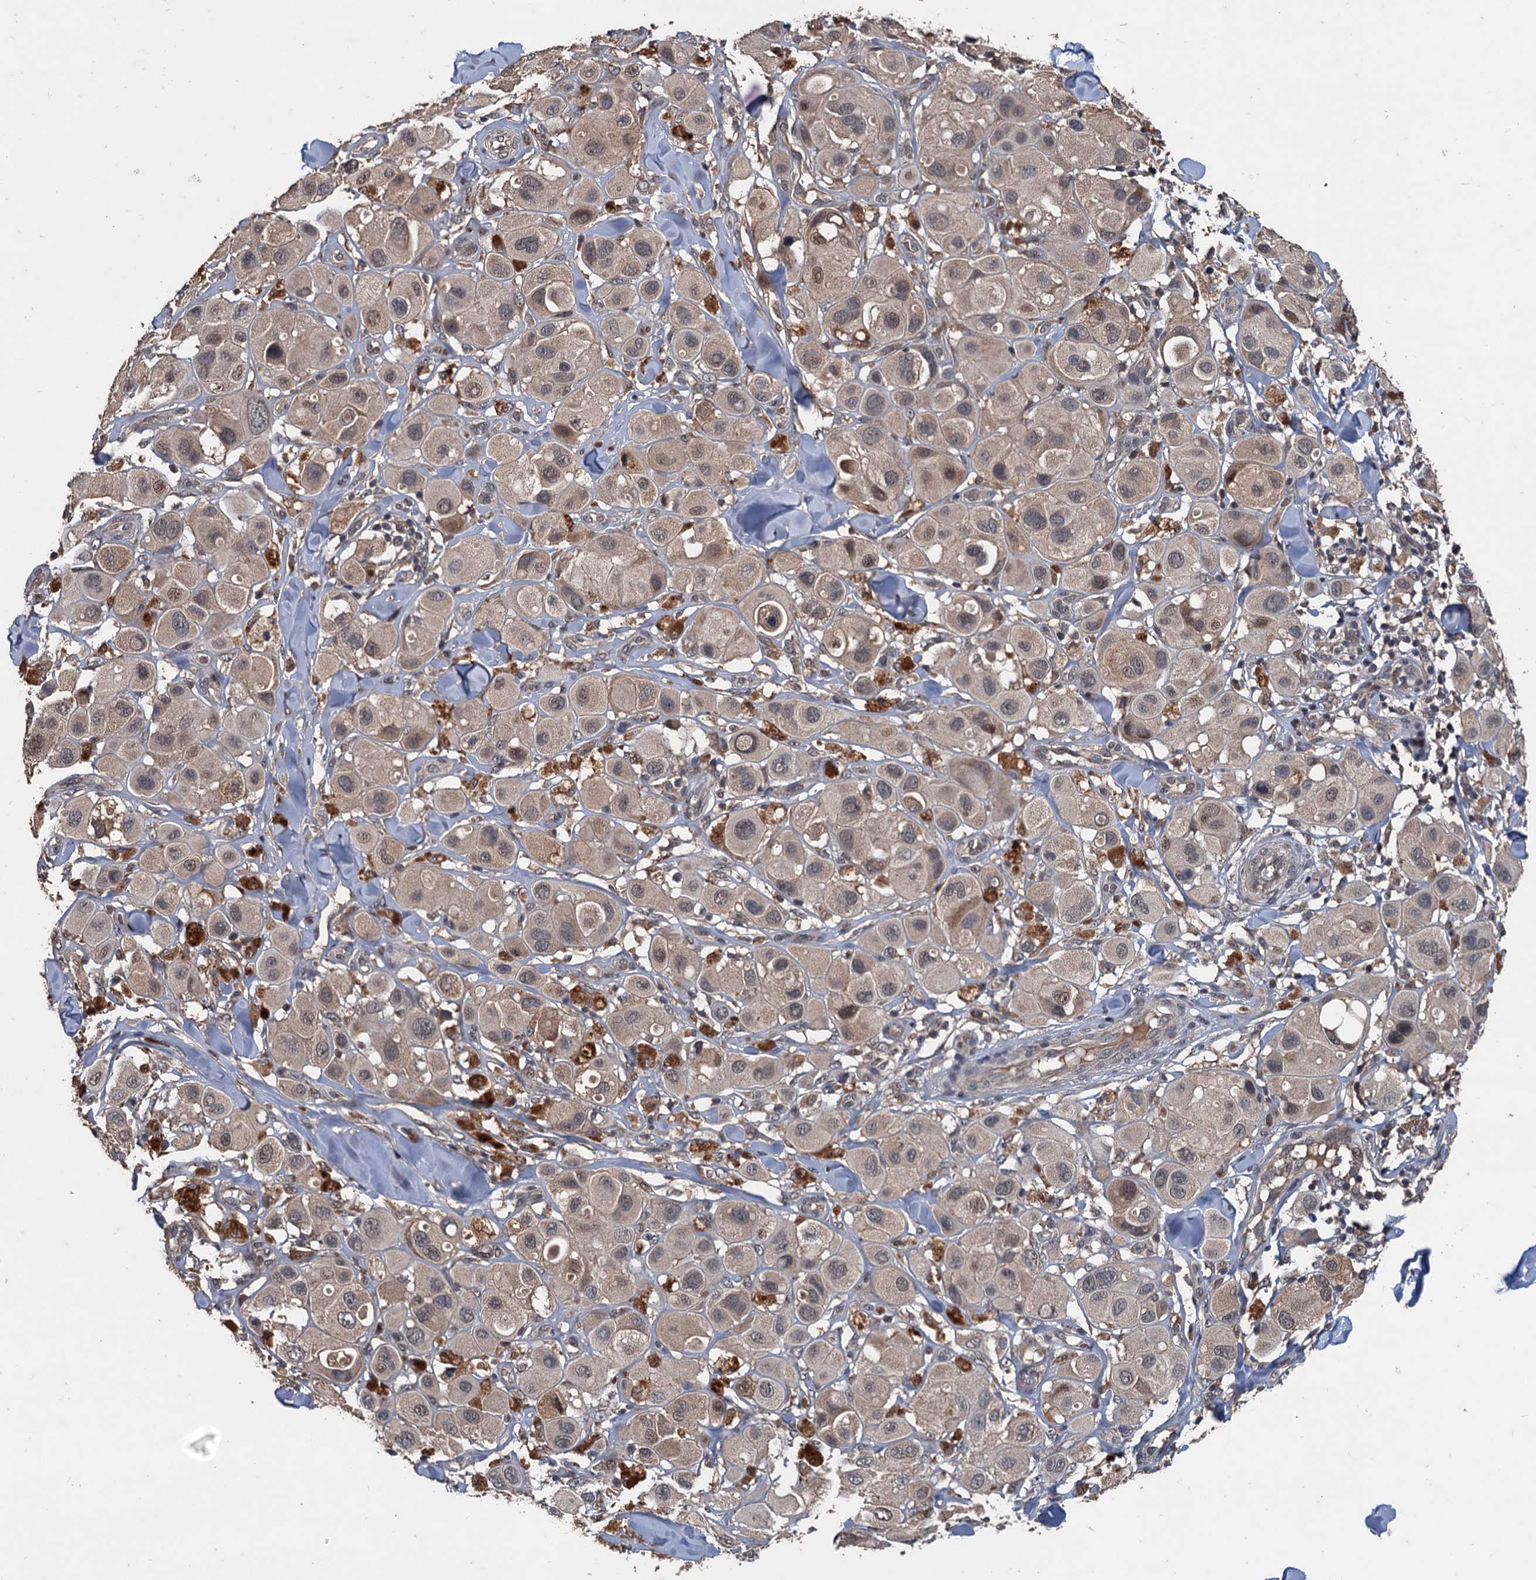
{"staining": {"intensity": "weak", "quantity": "<25%", "location": "nuclear"}, "tissue": "melanoma", "cell_type": "Tumor cells", "image_type": "cancer", "snomed": [{"axis": "morphology", "description": "Malignant melanoma, Metastatic site"}, {"axis": "topography", "description": "Skin"}], "caption": "An image of malignant melanoma (metastatic site) stained for a protein exhibits no brown staining in tumor cells.", "gene": "ZNF438", "patient": {"sex": "male", "age": 41}}